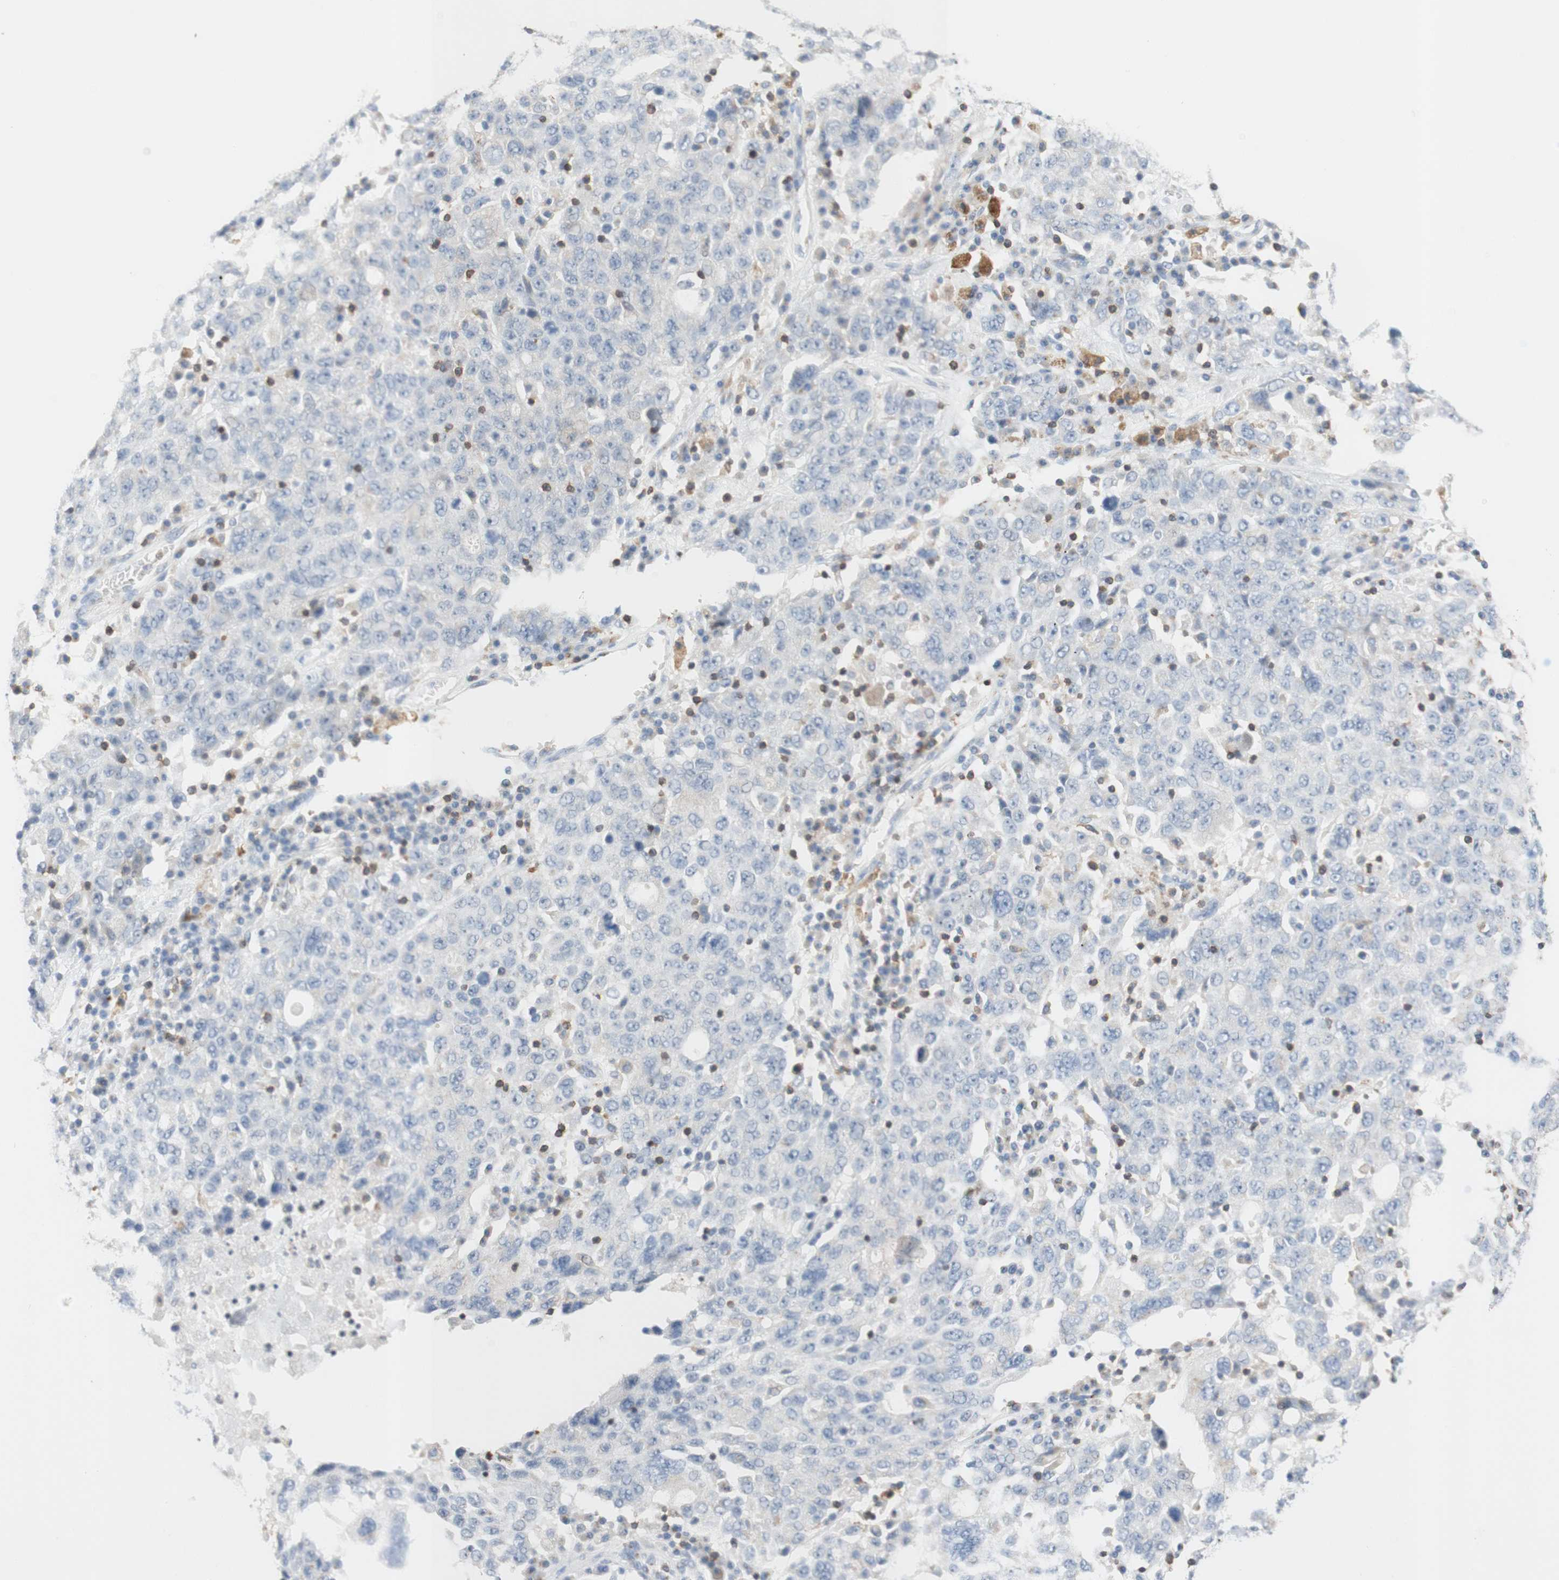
{"staining": {"intensity": "negative", "quantity": "none", "location": "none"}, "tissue": "ovarian cancer", "cell_type": "Tumor cells", "image_type": "cancer", "snomed": [{"axis": "morphology", "description": "Carcinoma, endometroid"}, {"axis": "topography", "description": "Ovary"}], "caption": "DAB immunohistochemical staining of ovarian cancer reveals no significant positivity in tumor cells.", "gene": "SPINK6", "patient": {"sex": "female", "age": 62}}